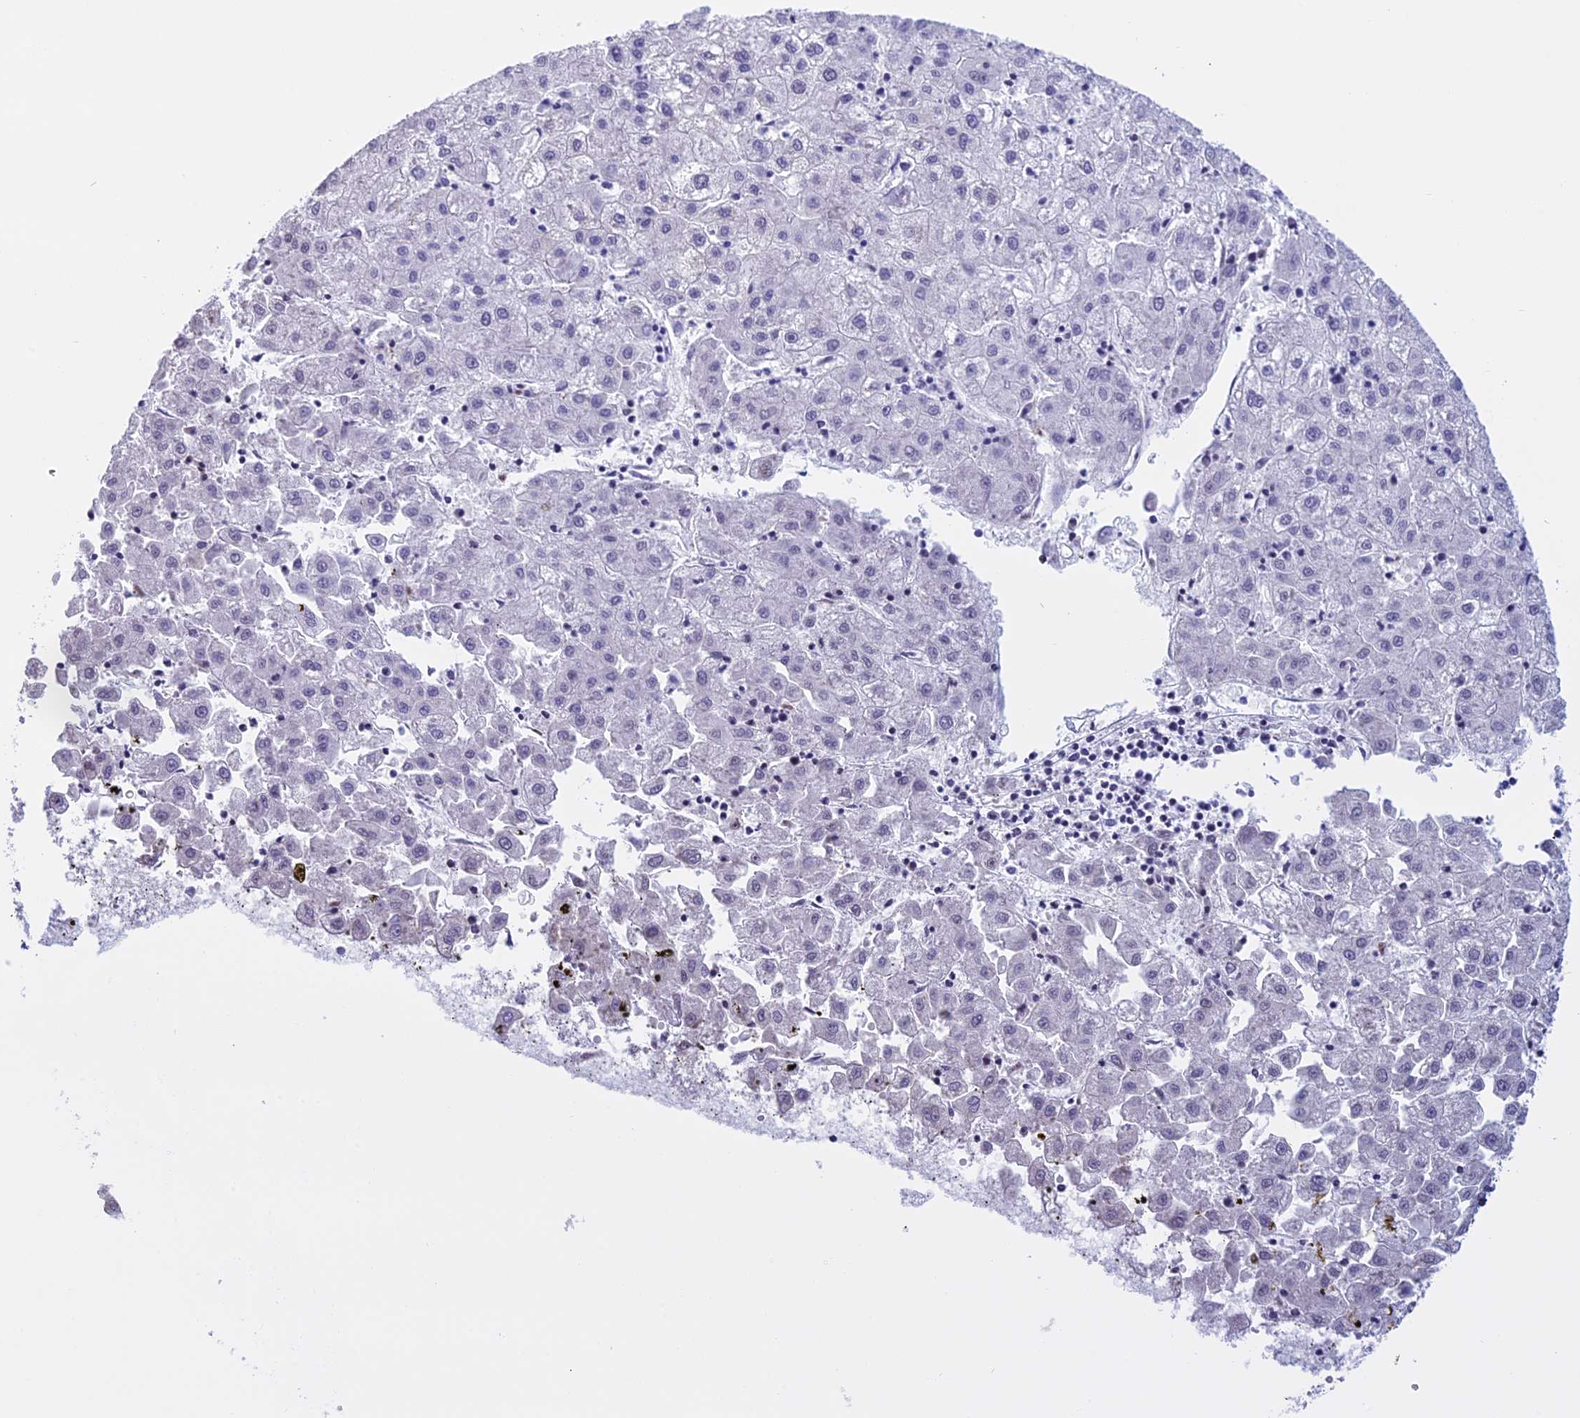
{"staining": {"intensity": "weak", "quantity": "<25%", "location": "nuclear"}, "tissue": "liver cancer", "cell_type": "Tumor cells", "image_type": "cancer", "snomed": [{"axis": "morphology", "description": "Carcinoma, Hepatocellular, NOS"}, {"axis": "topography", "description": "Liver"}], "caption": "Tumor cells show no significant staining in liver cancer (hepatocellular carcinoma).", "gene": "KCTD21", "patient": {"sex": "male", "age": 72}}